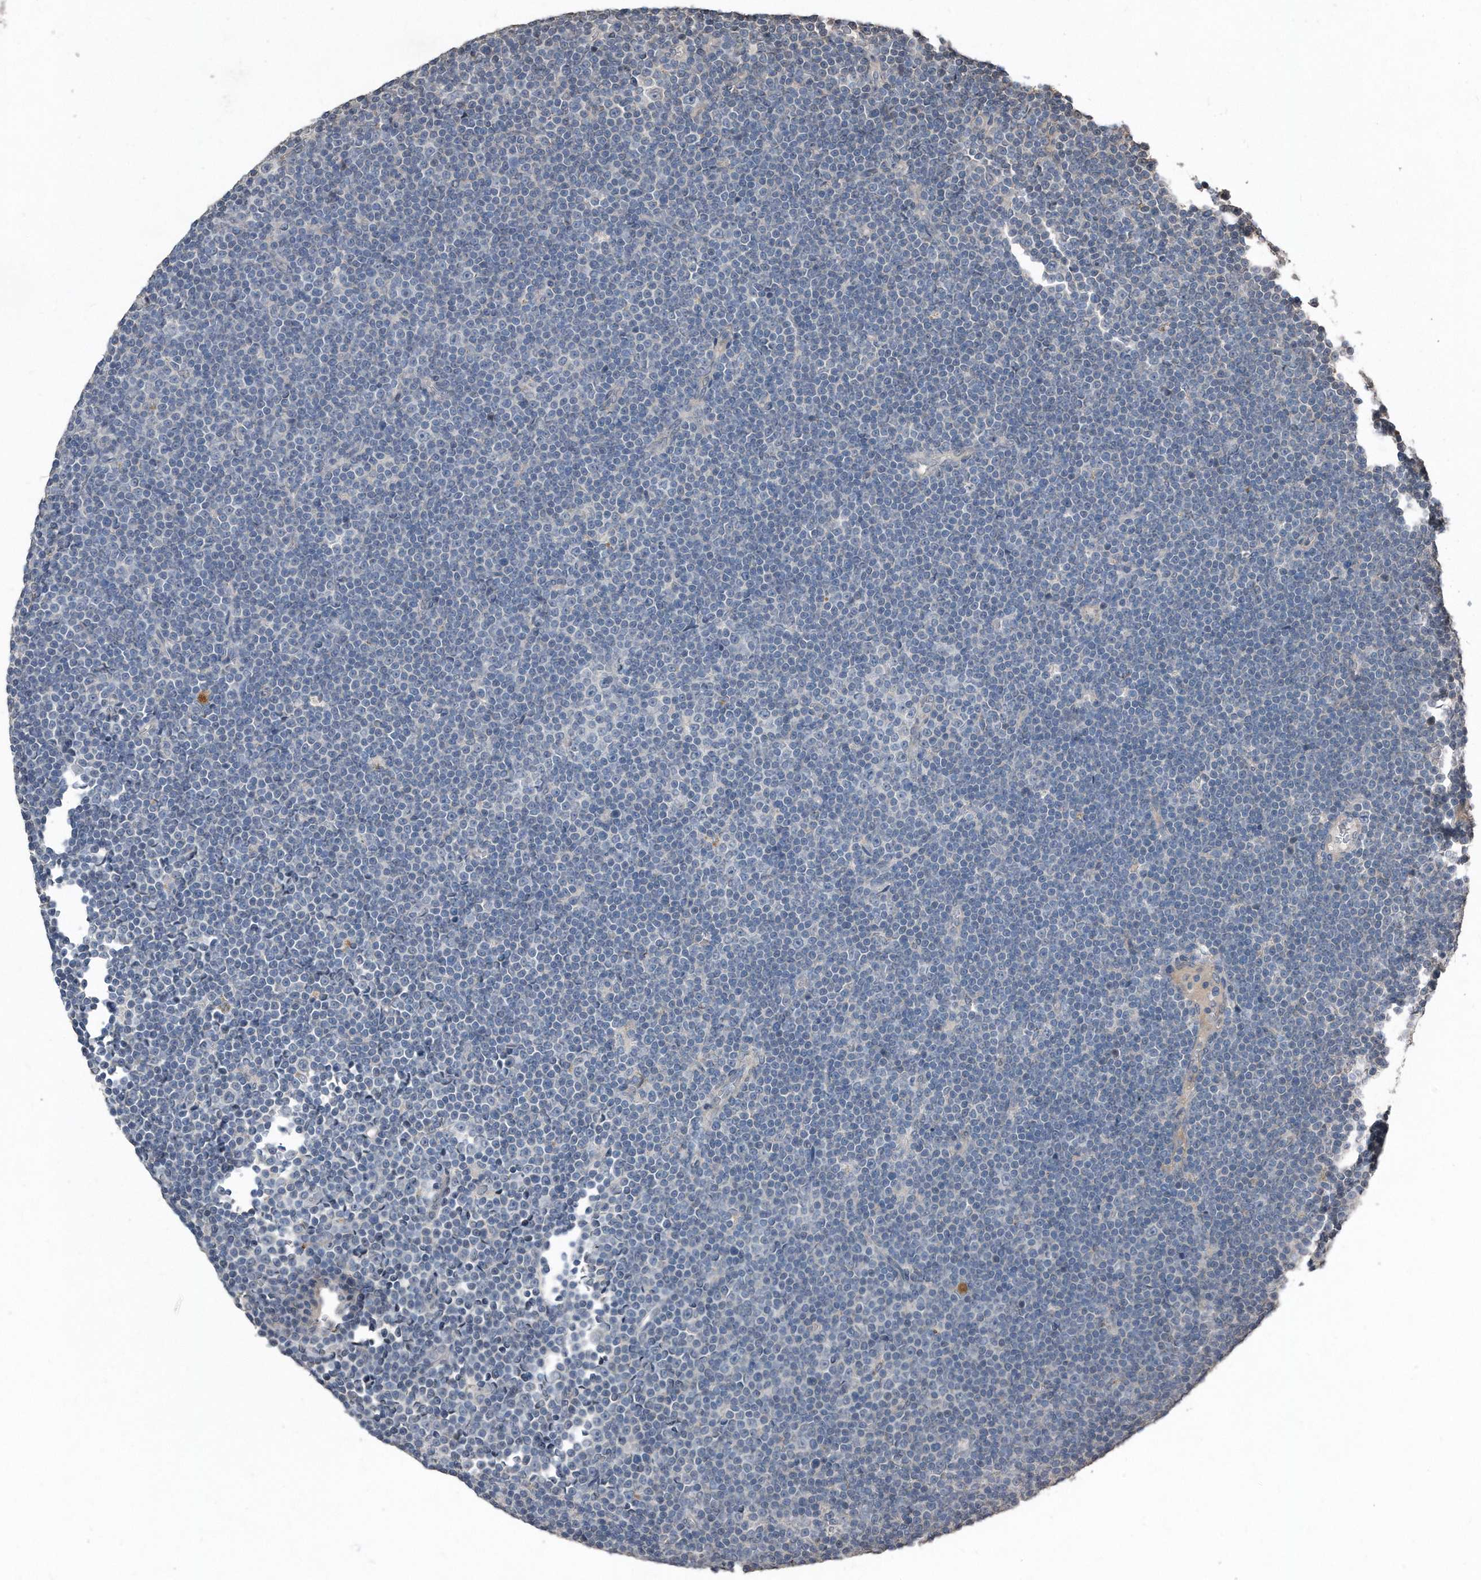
{"staining": {"intensity": "negative", "quantity": "none", "location": "none"}, "tissue": "lymphoma", "cell_type": "Tumor cells", "image_type": "cancer", "snomed": [{"axis": "morphology", "description": "Malignant lymphoma, non-Hodgkin's type, Low grade"}, {"axis": "topography", "description": "Lymph node"}], "caption": "Low-grade malignant lymphoma, non-Hodgkin's type was stained to show a protein in brown. There is no significant staining in tumor cells. (DAB (3,3'-diaminobenzidine) immunohistochemistry, high magnification).", "gene": "ANKRD10", "patient": {"sex": "female", "age": 67}}